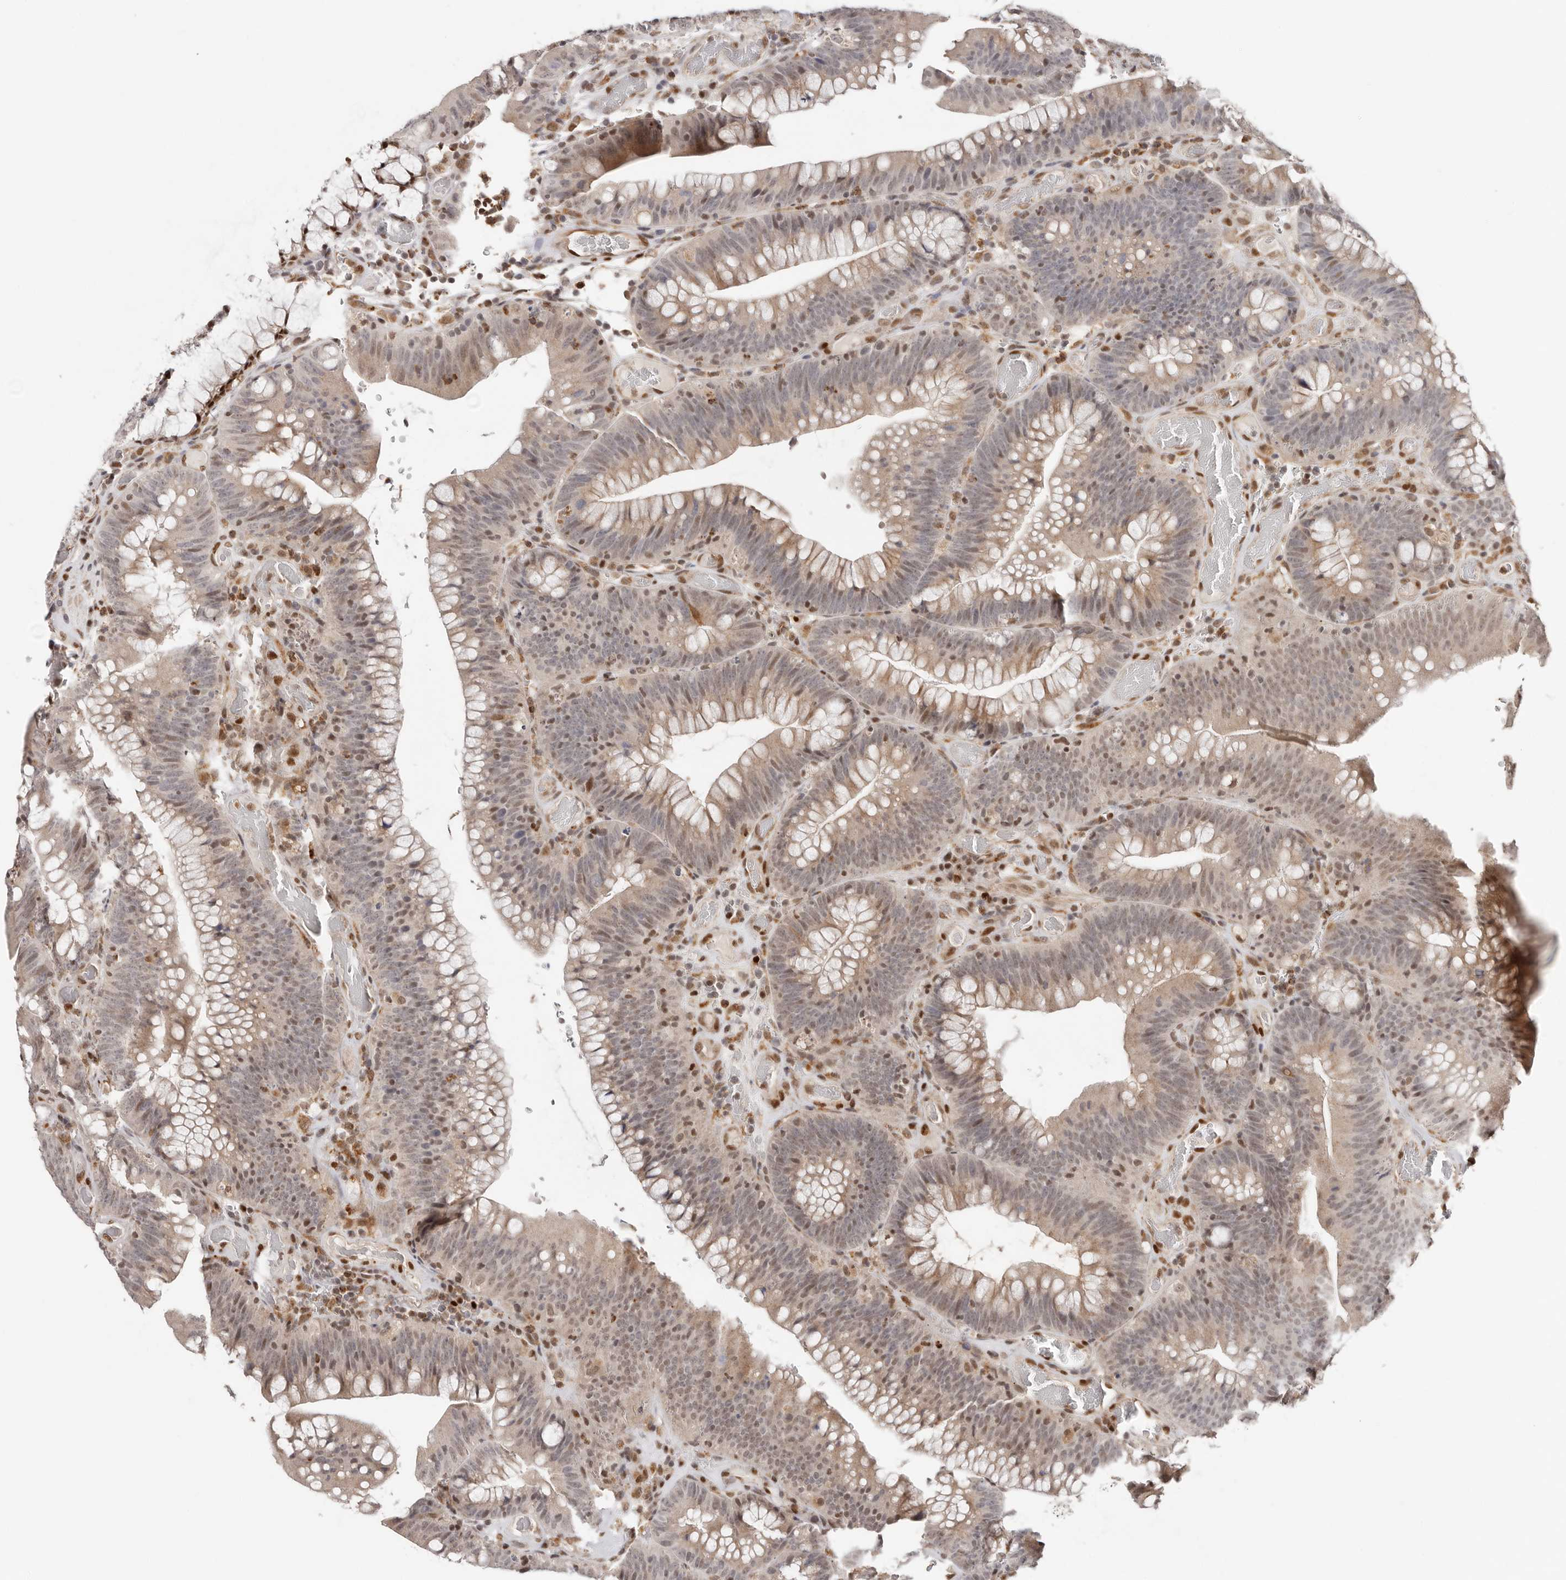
{"staining": {"intensity": "moderate", "quantity": ">75%", "location": "cytoplasmic/membranous,nuclear"}, "tissue": "colorectal cancer", "cell_type": "Tumor cells", "image_type": "cancer", "snomed": [{"axis": "morphology", "description": "Normal tissue, NOS"}, {"axis": "topography", "description": "Colon"}], "caption": "This histopathology image demonstrates immunohistochemistry (IHC) staining of colorectal cancer, with medium moderate cytoplasmic/membranous and nuclear staining in approximately >75% of tumor cells.", "gene": "SMAD7", "patient": {"sex": "female", "age": 82}}